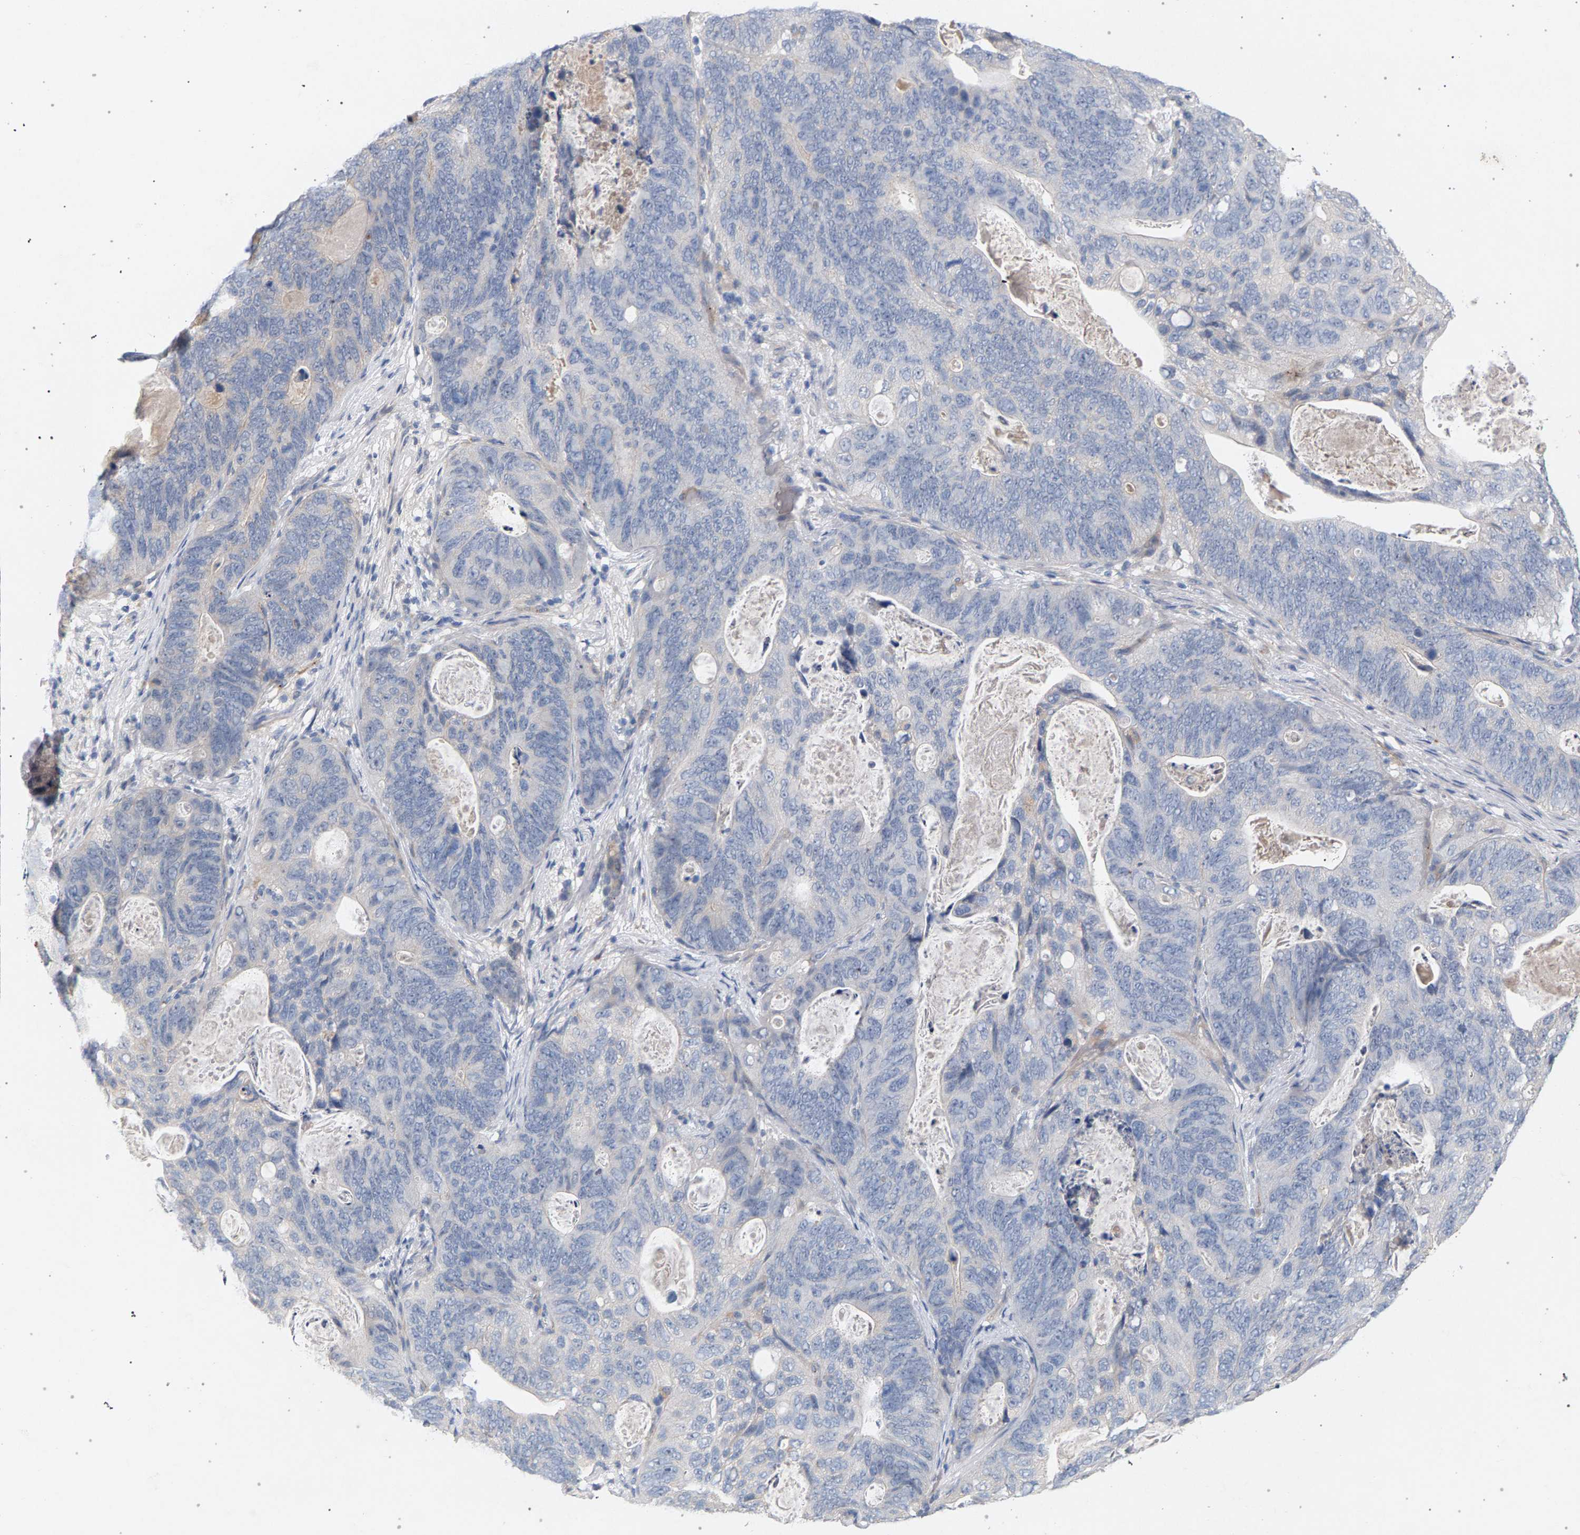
{"staining": {"intensity": "negative", "quantity": "none", "location": "none"}, "tissue": "stomach cancer", "cell_type": "Tumor cells", "image_type": "cancer", "snomed": [{"axis": "morphology", "description": "Normal tissue, NOS"}, {"axis": "morphology", "description": "Adenocarcinoma, NOS"}, {"axis": "topography", "description": "Stomach"}], "caption": "Human adenocarcinoma (stomach) stained for a protein using IHC reveals no staining in tumor cells.", "gene": "MAMDC2", "patient": {"sex": "female", "age": 89}}